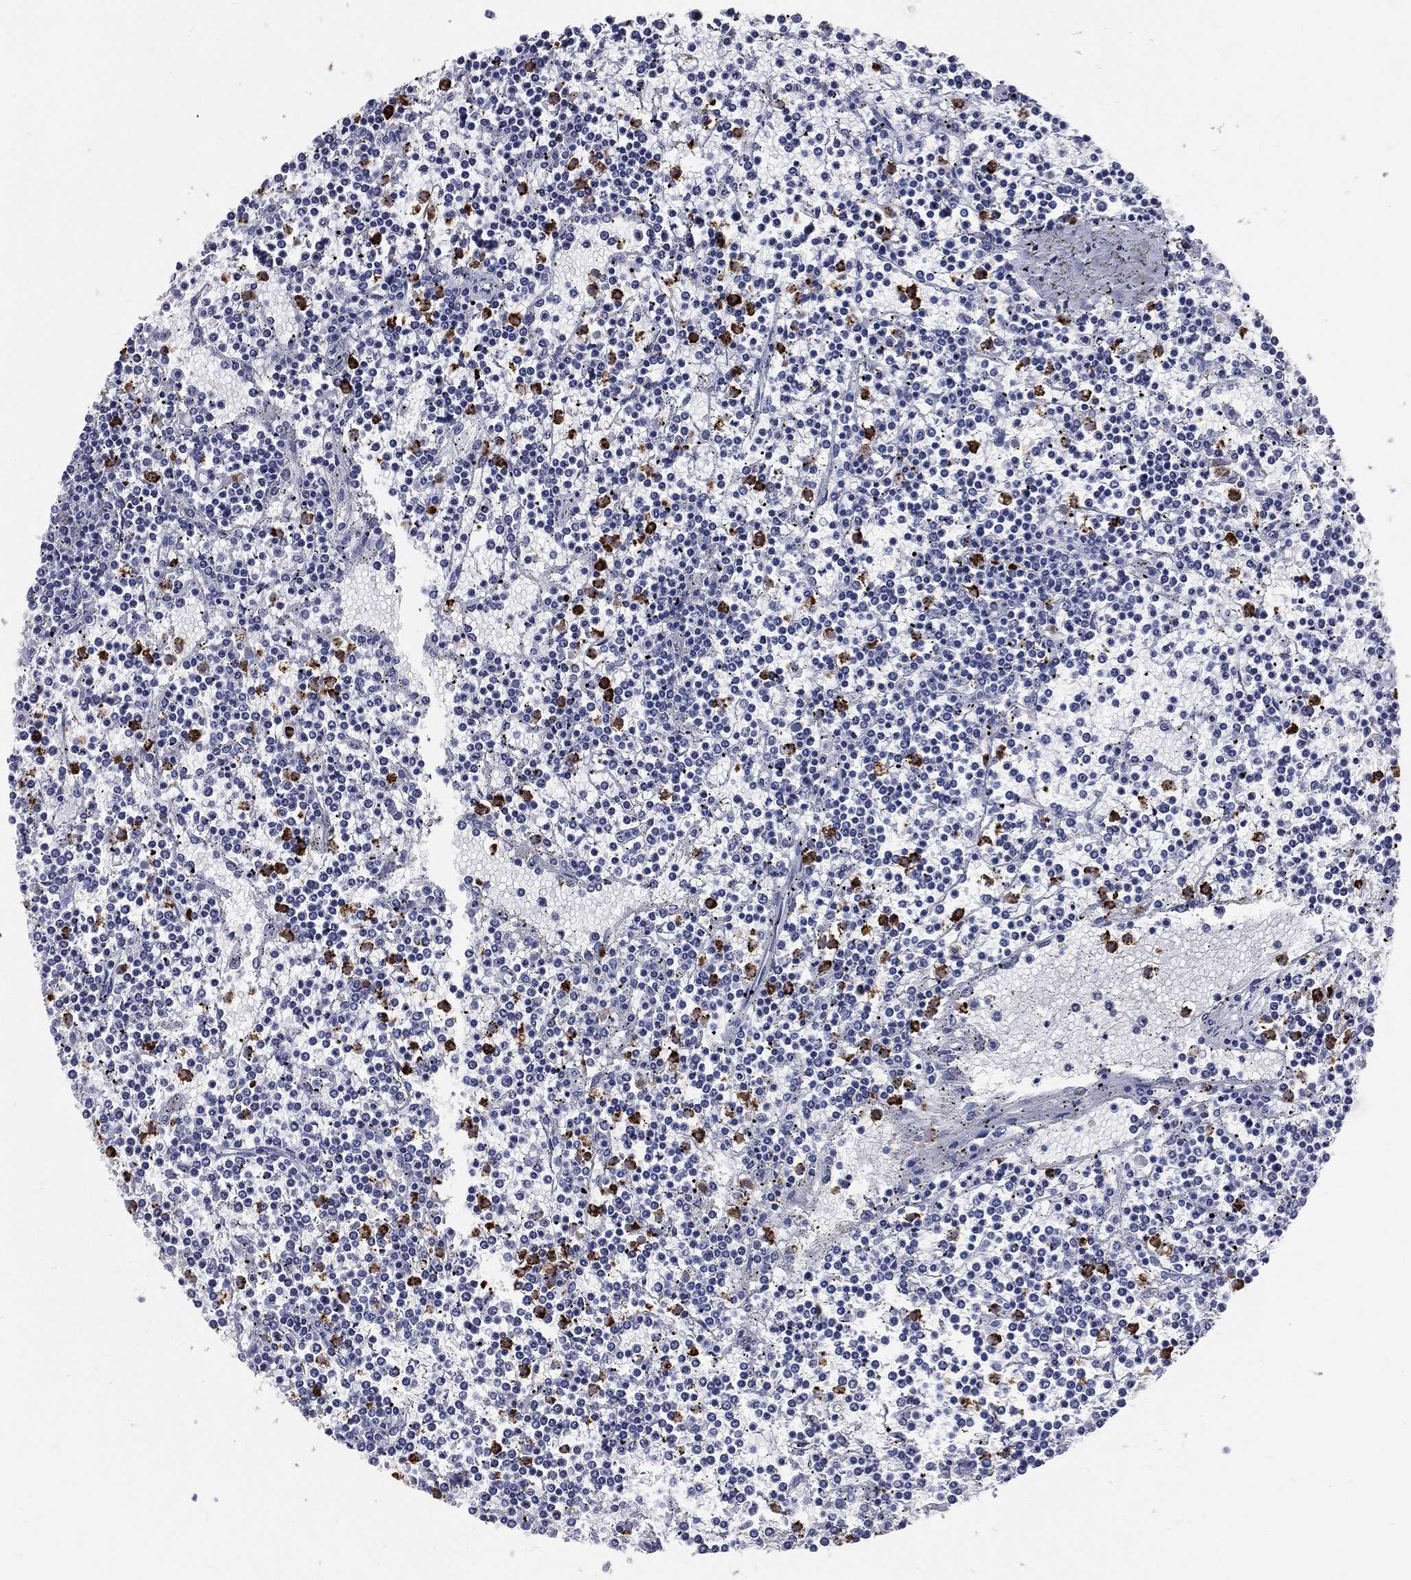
{"staining": {"intensity": "negative", "quantity": "none", "location": "none"}, "tissue": "lymphoma", "cell_type": "Tumor cells", "image_type": "cancer", "snomed": [{"axis": "morphology", "description": "Malignant lymphoma, non-Hodgkin's type, Low grade"}, {"axis": "topography", "description": "Spleen"}], "caption": "Micrograph shows no significant protein positivity in tumor cells of lymphoma. Brightfield microscopy of immunohistochemistry (IHC) stained with DAB (3,3'-diaminobenzidine) (brown) and hematoxylin (blue), captured at high magnification.", "gene": "PGLYRP1", "patient": {"sex": "female", "age": 19}}